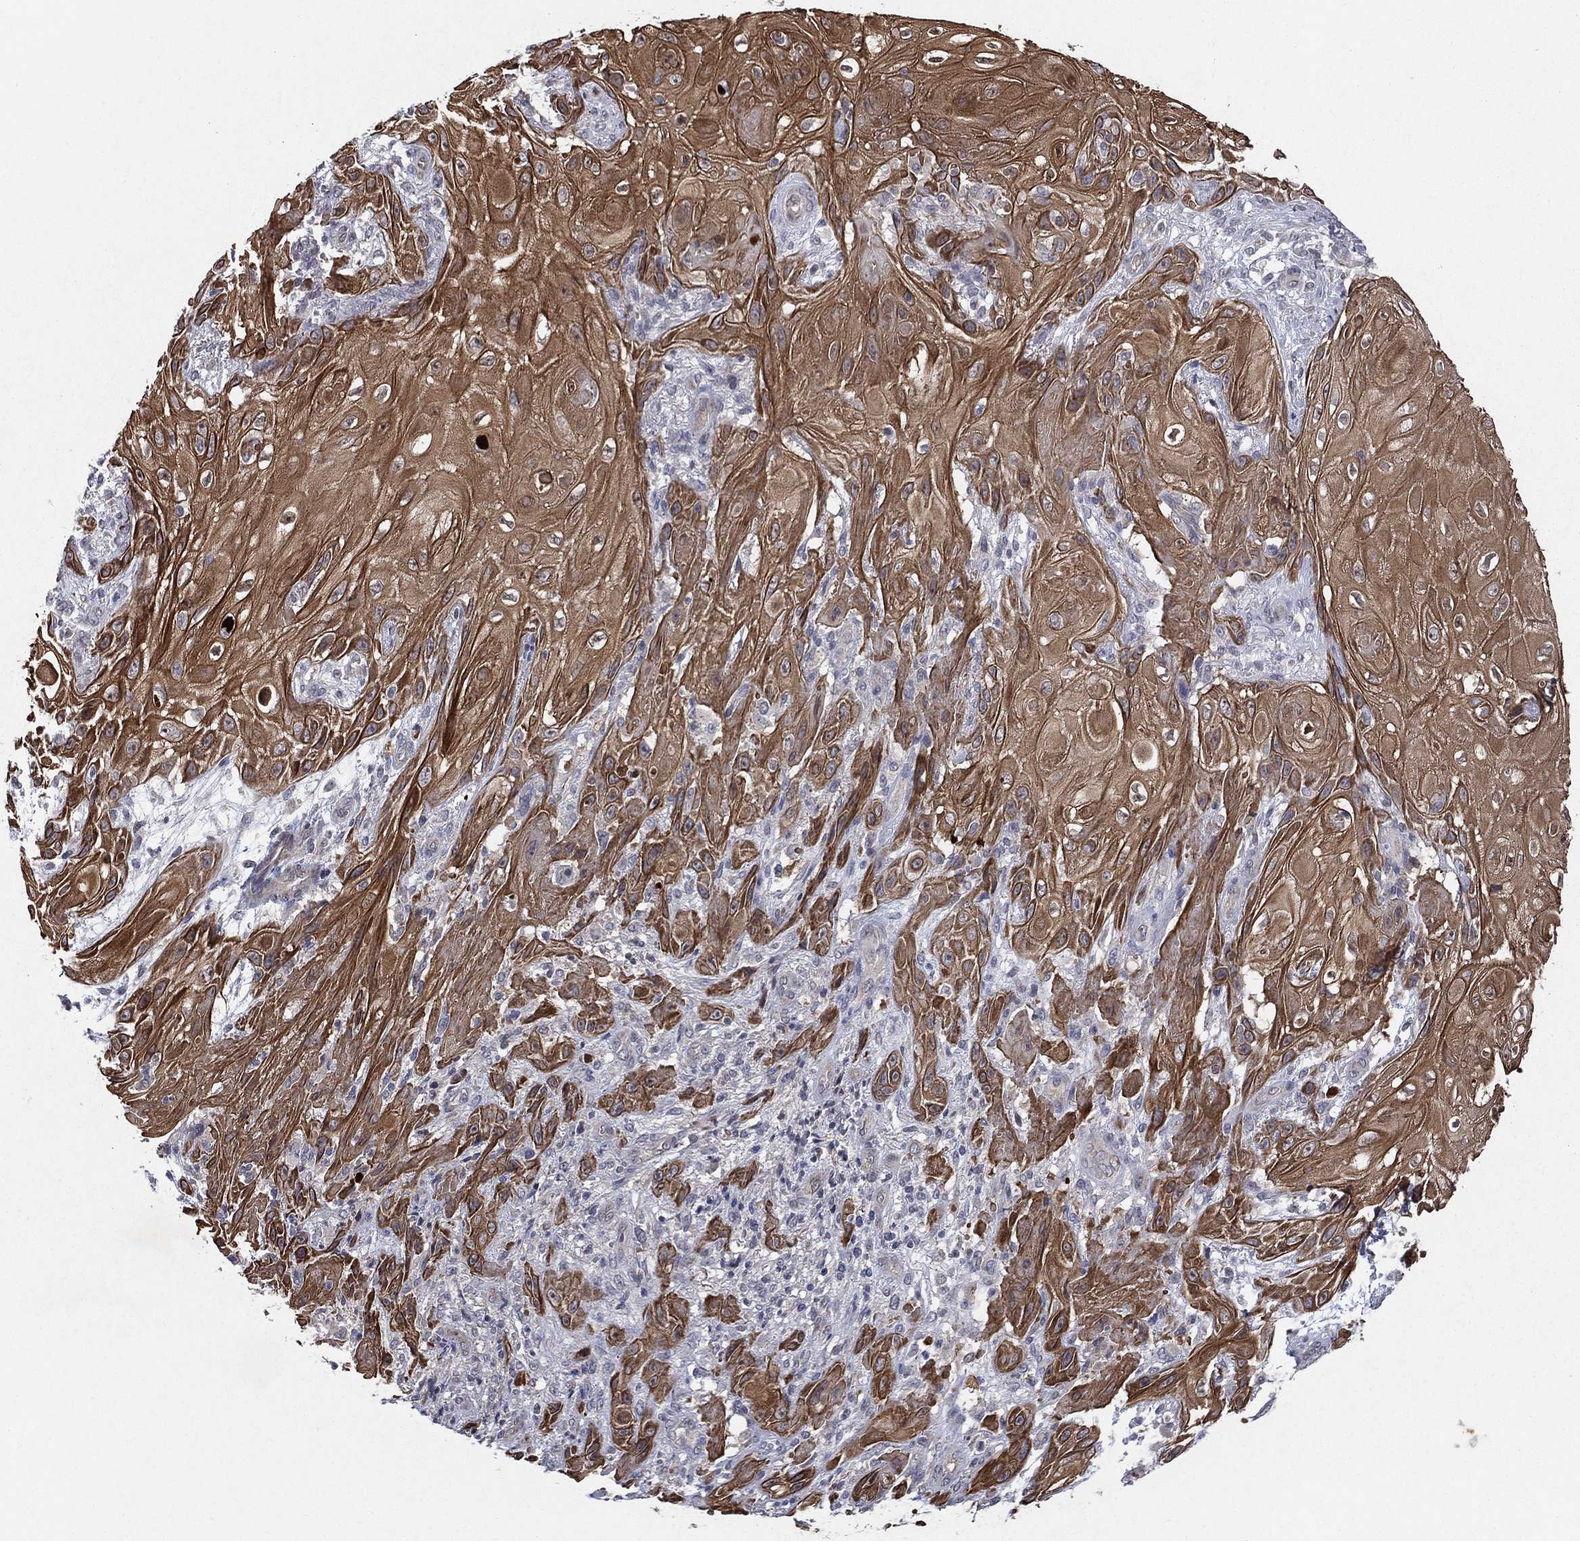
{"staining": {"intensity": "strong", "quantity": ">75%", "location": "cytoplasmic/membranous"}, "tissue": "skin cancer", "cell_type": "Tumor cells", "image_type": "cancer", "snomed": [{"axis": "morphology", "description": "Squamous cell carcinoma, NOS"}, {"axis": "topography", "description": "Skin"}], "caption": "Protein staining demonstrates strong cytoplasmic/membranous expression in approximately >75% of tumor cells in squamous cell carcinoma (skin). The protein of interest is shown in brown color, while the nuclei are stained blue.", "gene": "KAT14", "patient": {"sex": "male", "age": 62}}